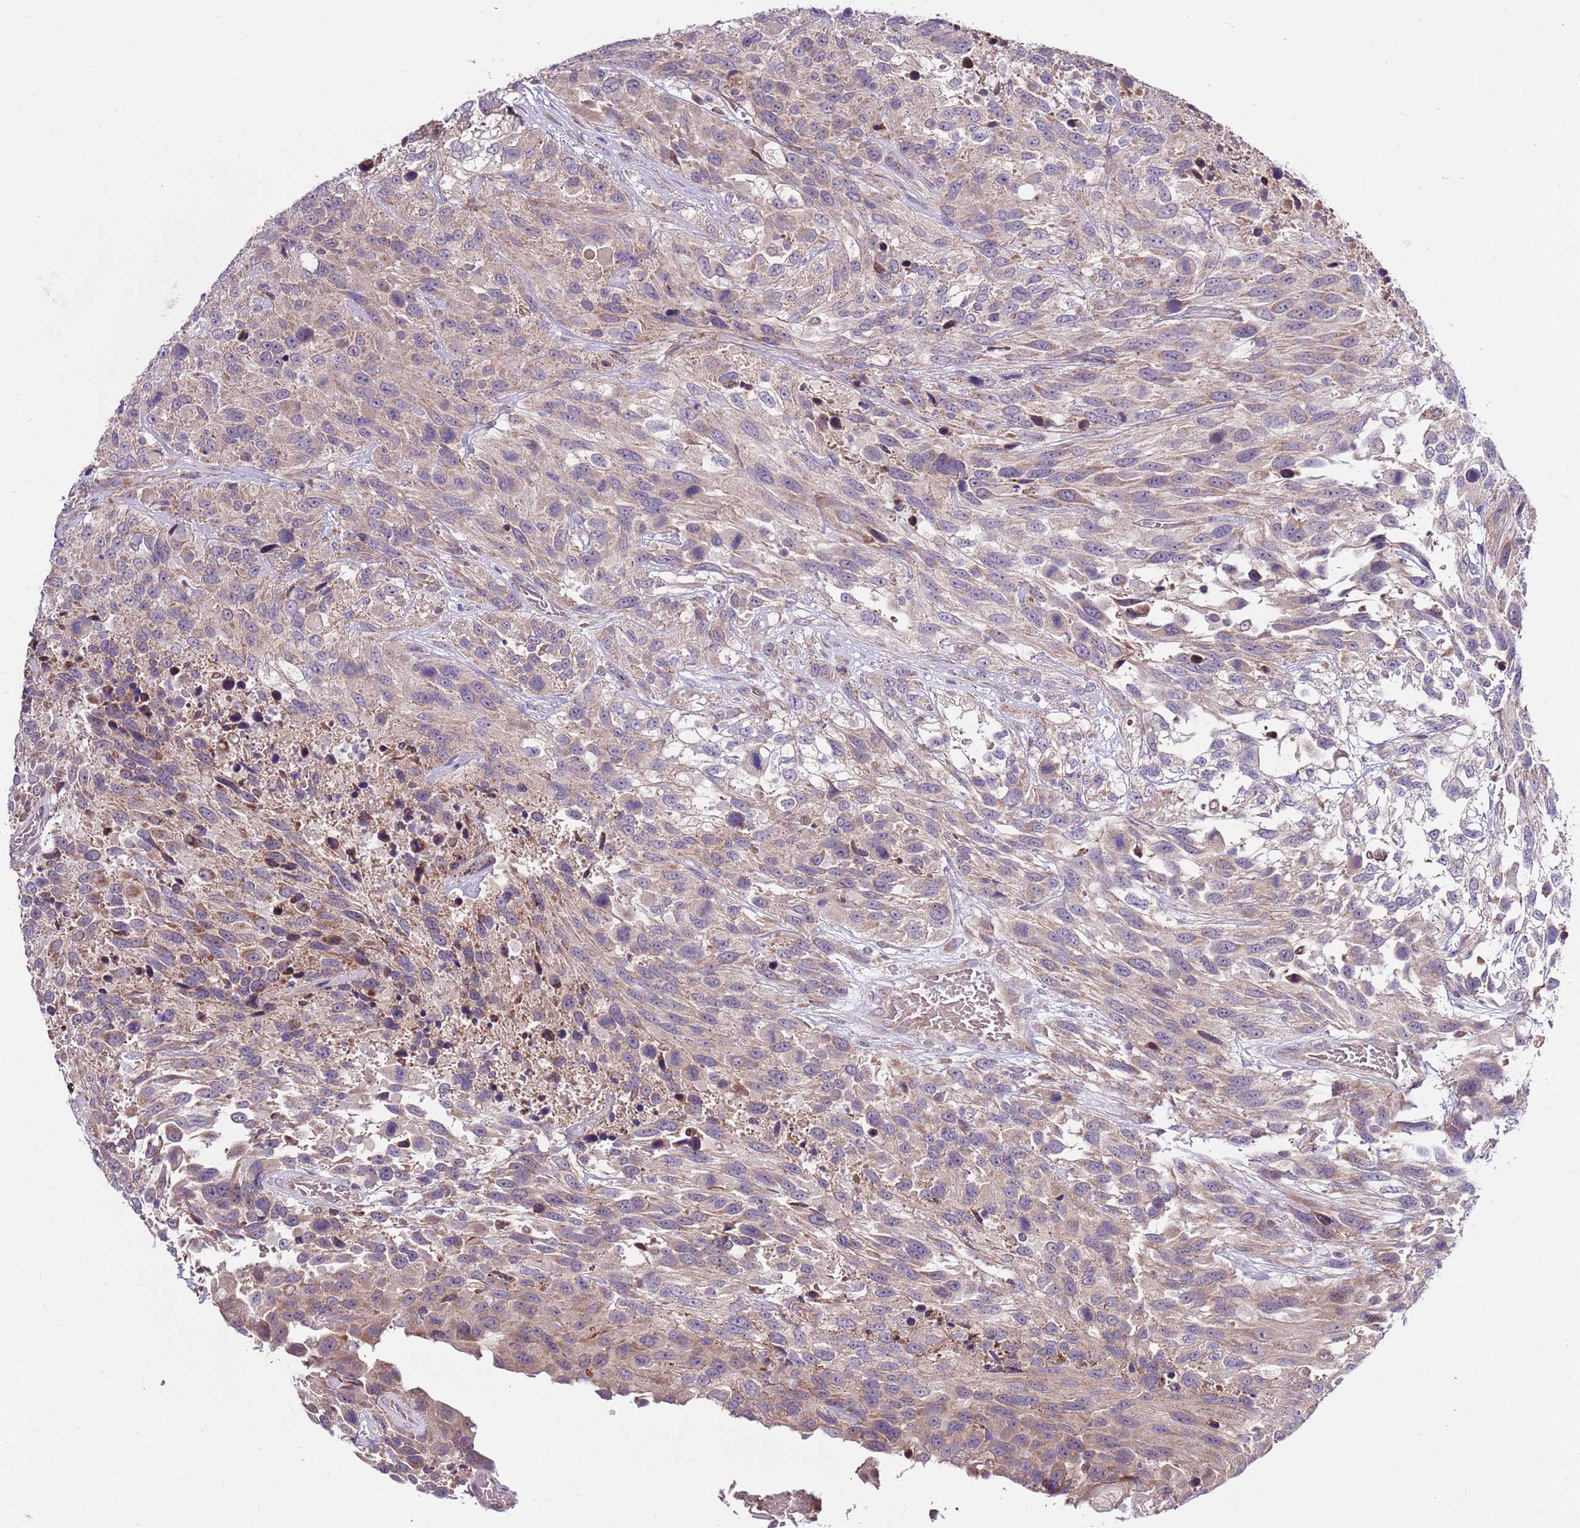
{"staining": {"intensity": "weak", "quantity": "<25%", "location": "cytoplasmic/membranous"}, "tissue": "urothelial cancer", "cell_type": "Tumor cells", "image_type": "cancer", "snomed": [{"axis": "morphology", "description": "Urothelial carcinoma, High grade"}, {"axis": "topography", "description": "Urinary bladder"}], "caption": "A histopathology image of urothelial carcinoma (high-grade) stained for a protein shows no brown staining in tumor cells.", "gene": "SMG1", "patient": {"sex": "female", "age": 70}}